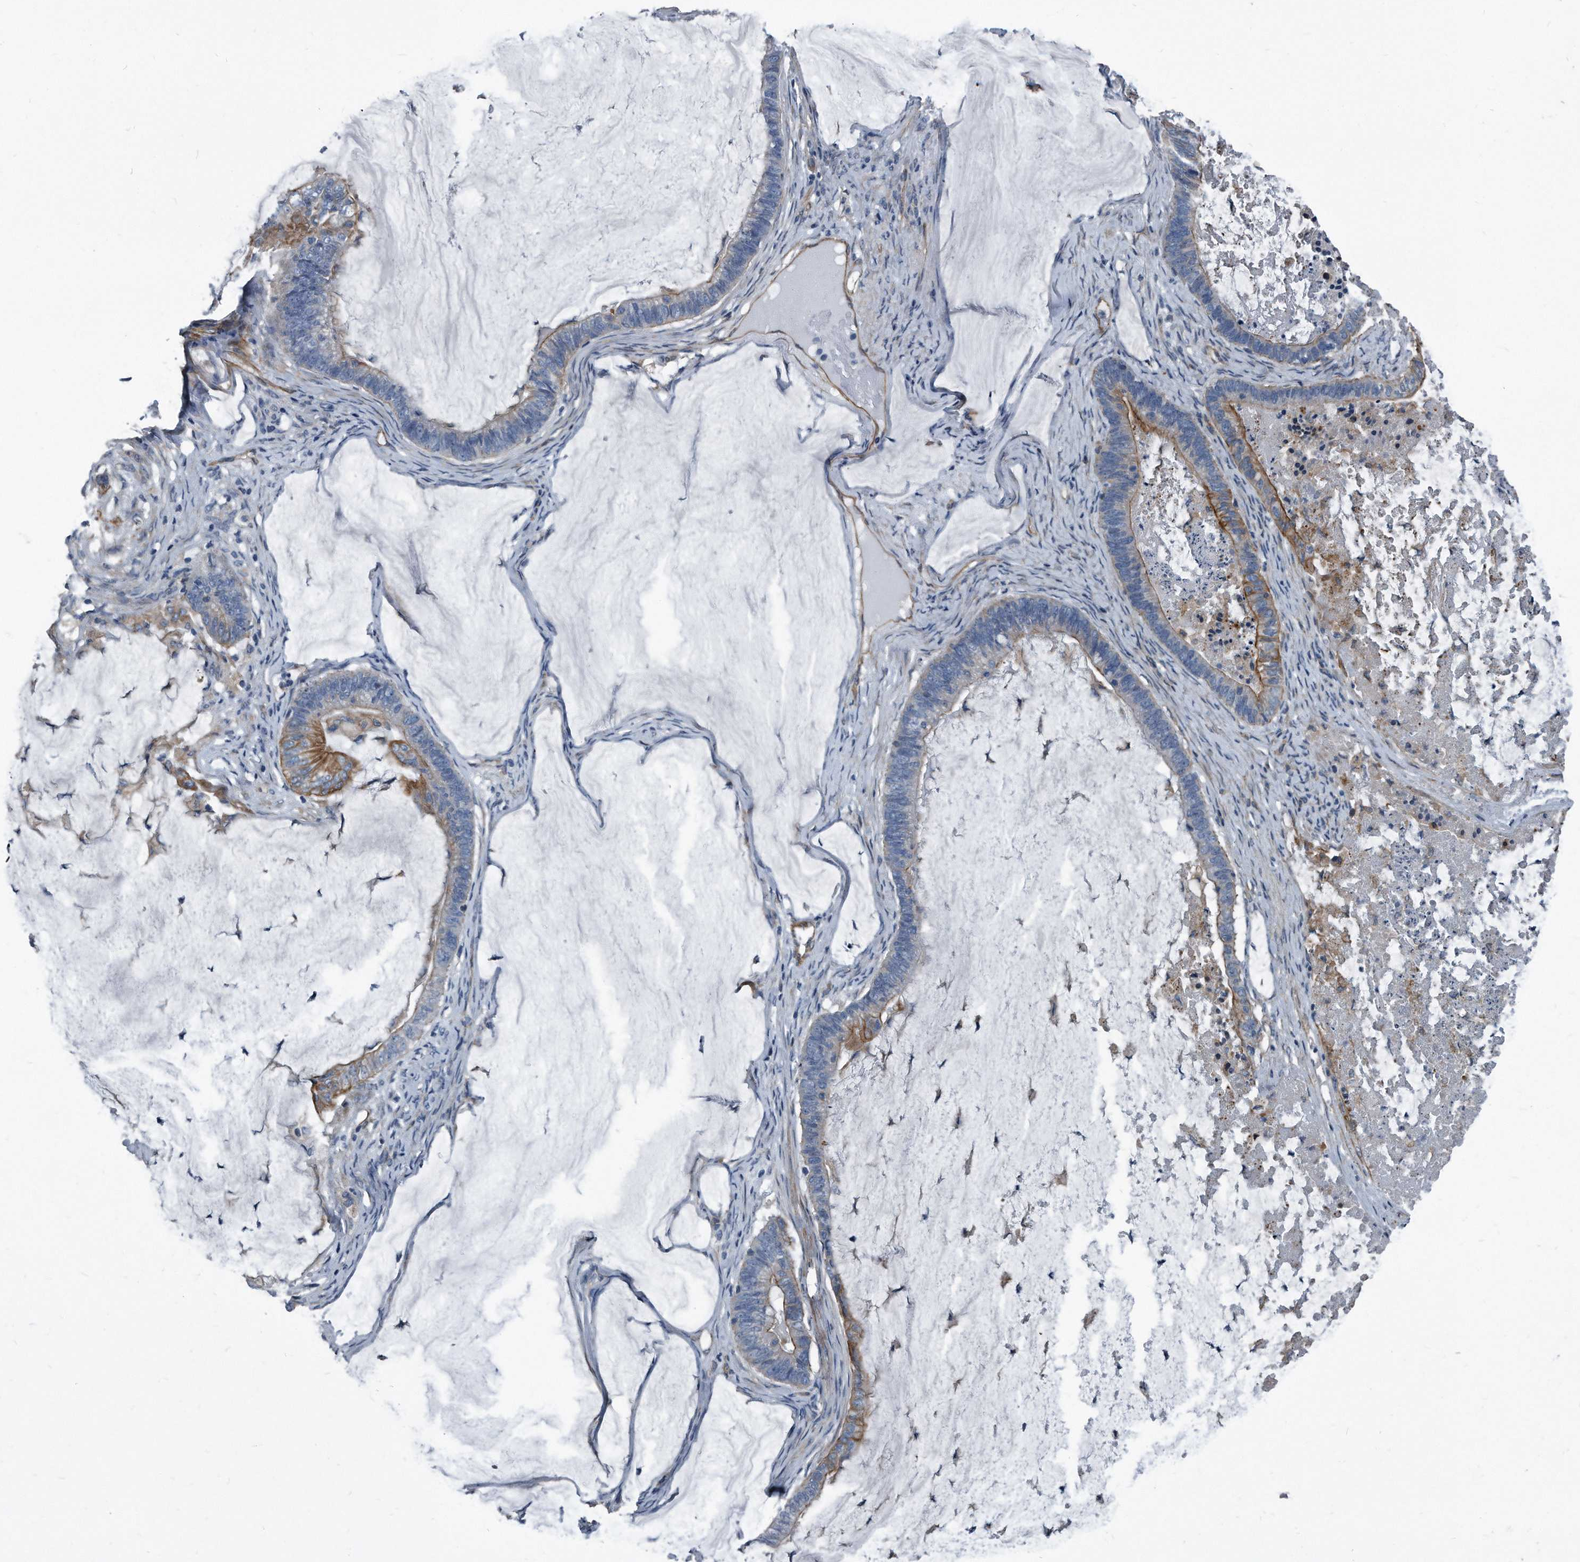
{"staining": {"intensity": "moderate", "quantity": "25%-75%", "location": "cytoplasmic/membranous"}, "tissue": "ovarian cancer", "cell_type": "Tumor cells", "image_type": "cancer", "snomed": [{"axis": "morphology", "description": "Cystadenocarcinoma, mucinous, NOS"}, {"axis": "topography", "description": "Ovary"}], "caption": "Ovarian cancer stained with a protein marker demonstrates moderate staining in tumor cells.", "gene": "PLEC", "patient": {"sex": "female", "age": 61}}